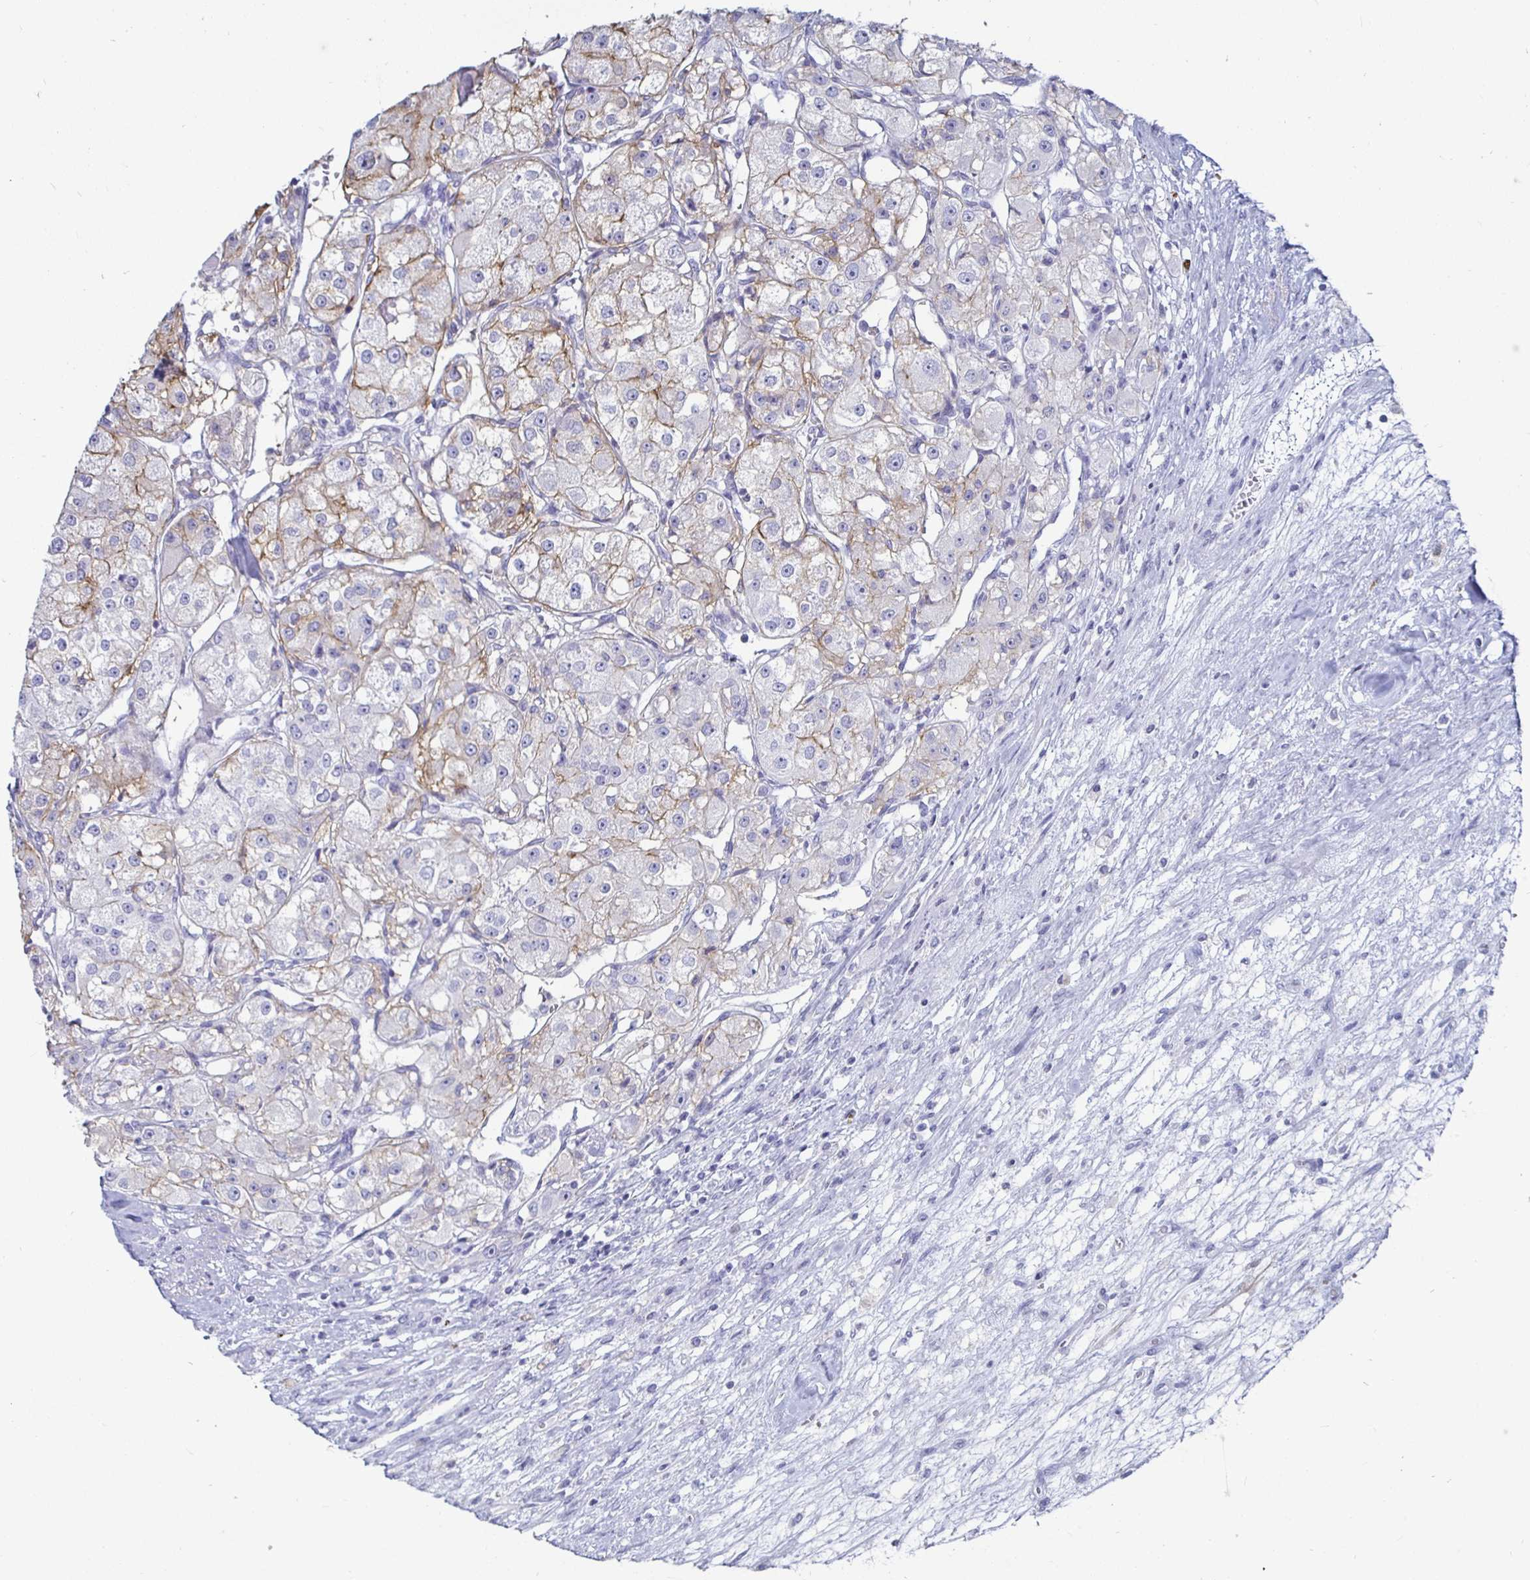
{"staining": {"intensity": "weak", "quantity": "<25%", "location": "cytoplasmic/membranous"}, "tissue": "renal cancer", "cell_type": "Tumor cells", "image_type": "cancer", "snomed": [{"axis": "morphology", "description": "Adenocarcinoma, NOS"}, {"axis": "topography", "description": "Kidney"}], "caption": "High power microscopy photomicrograph of an immunohistochemistry image of renal adenocarcinoma, revealing no significant positivity in tumor cells.", "gene": "CA9", "patient": {"sex": "female", "age": 63}}